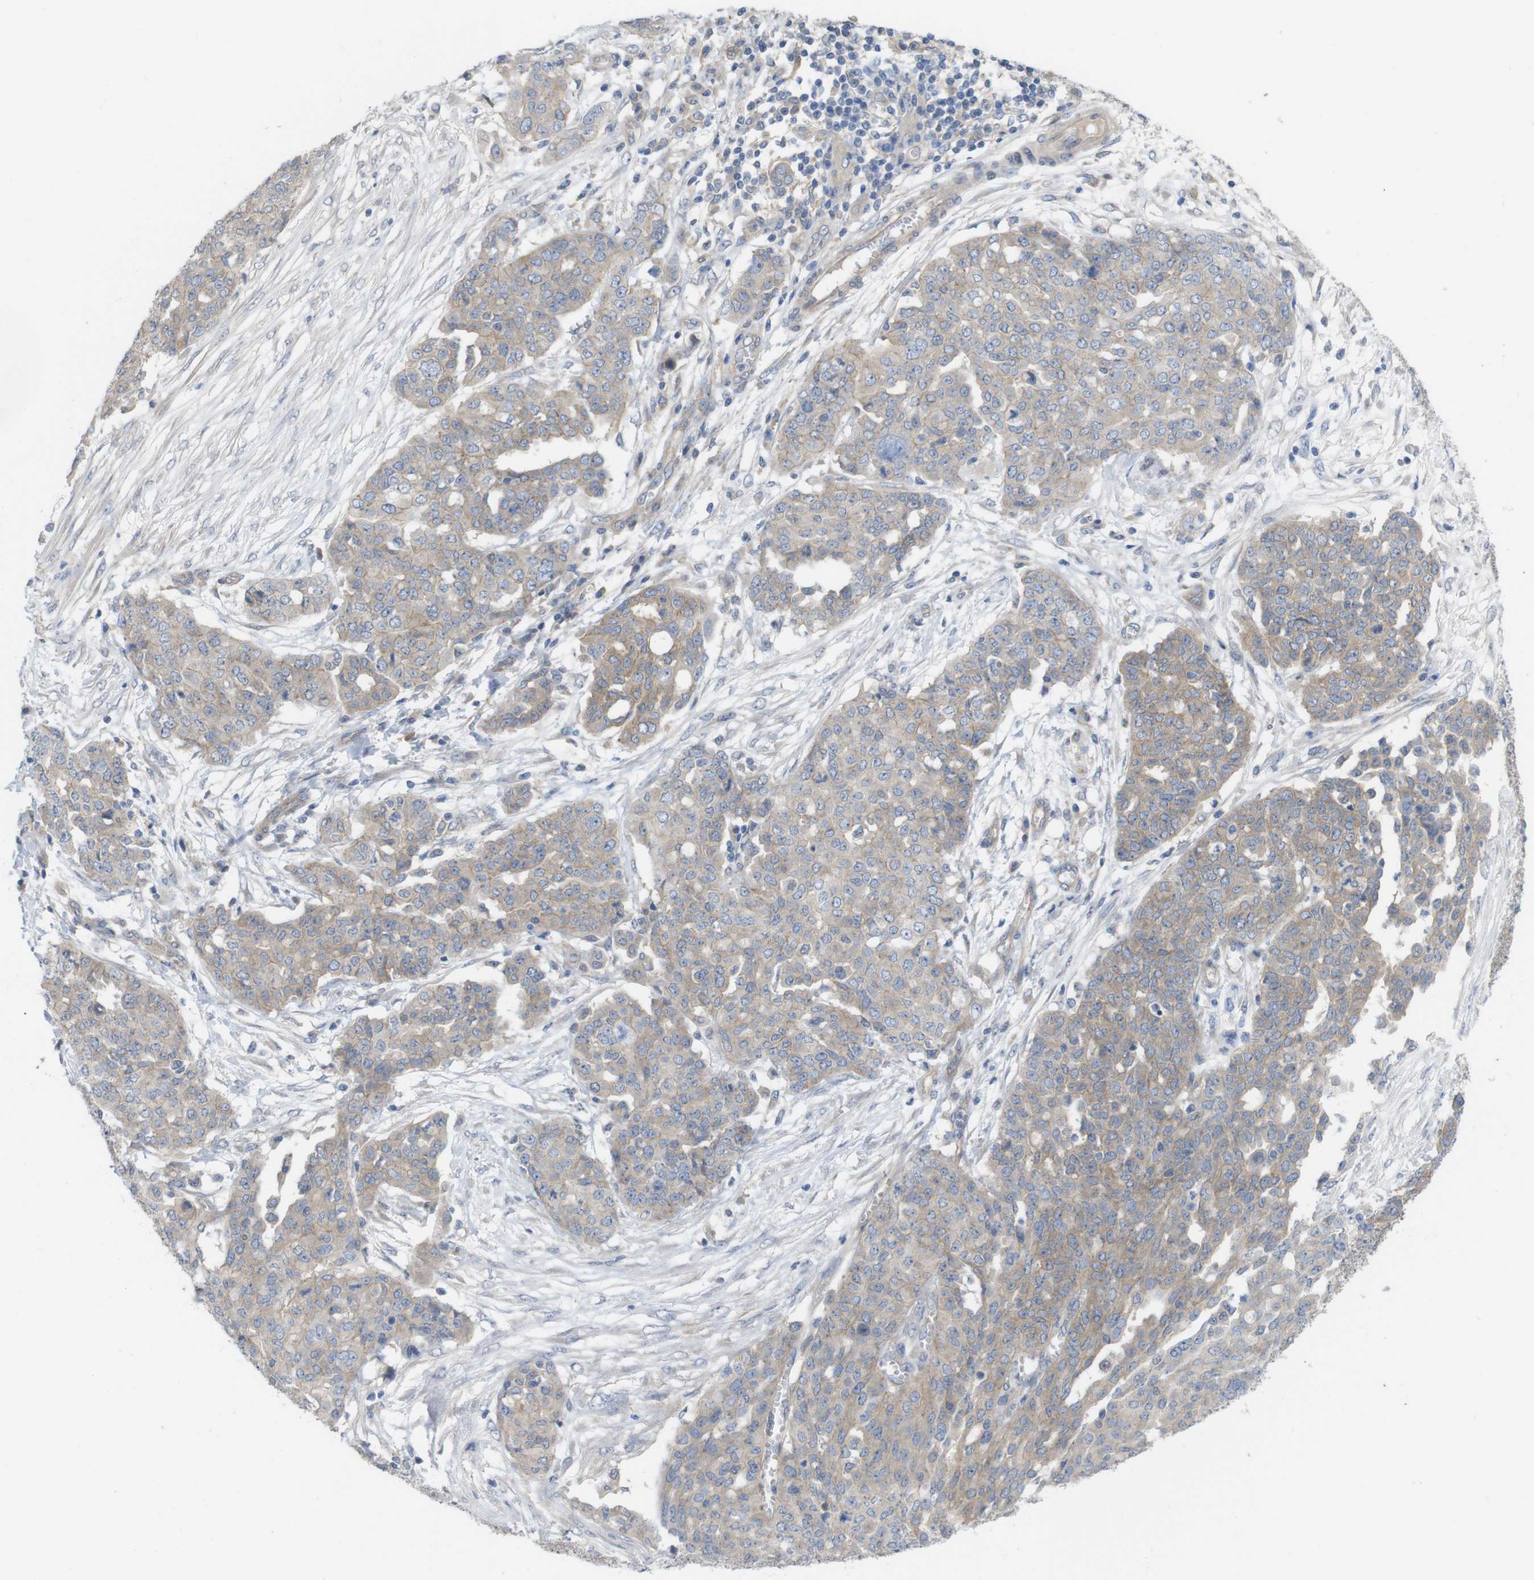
{"staining": {"intensity": "weak", "quantity": "<25%", "location": "cytoplasmic/membranous"}, "tissue": "ovarian cancer", "cell_type": "Tumor cells", "image_type": "cancer", "snomed": [{"axis": "morphology", "description": "Cystadenocarcinoma, serous, NOS"}, {"axis": "topography", "description": "Soft tissue"}, {"axis": "topography", "description": "Ovary"}], "caption": "This is an immunohistochemistry (IHC) histopathology image of ovarian cancer (serous cystadenocarcinoma). There is no expression in tumor cells.", "gene": "KIDINS220", "patient": {"sex": "female", "age": 57}}